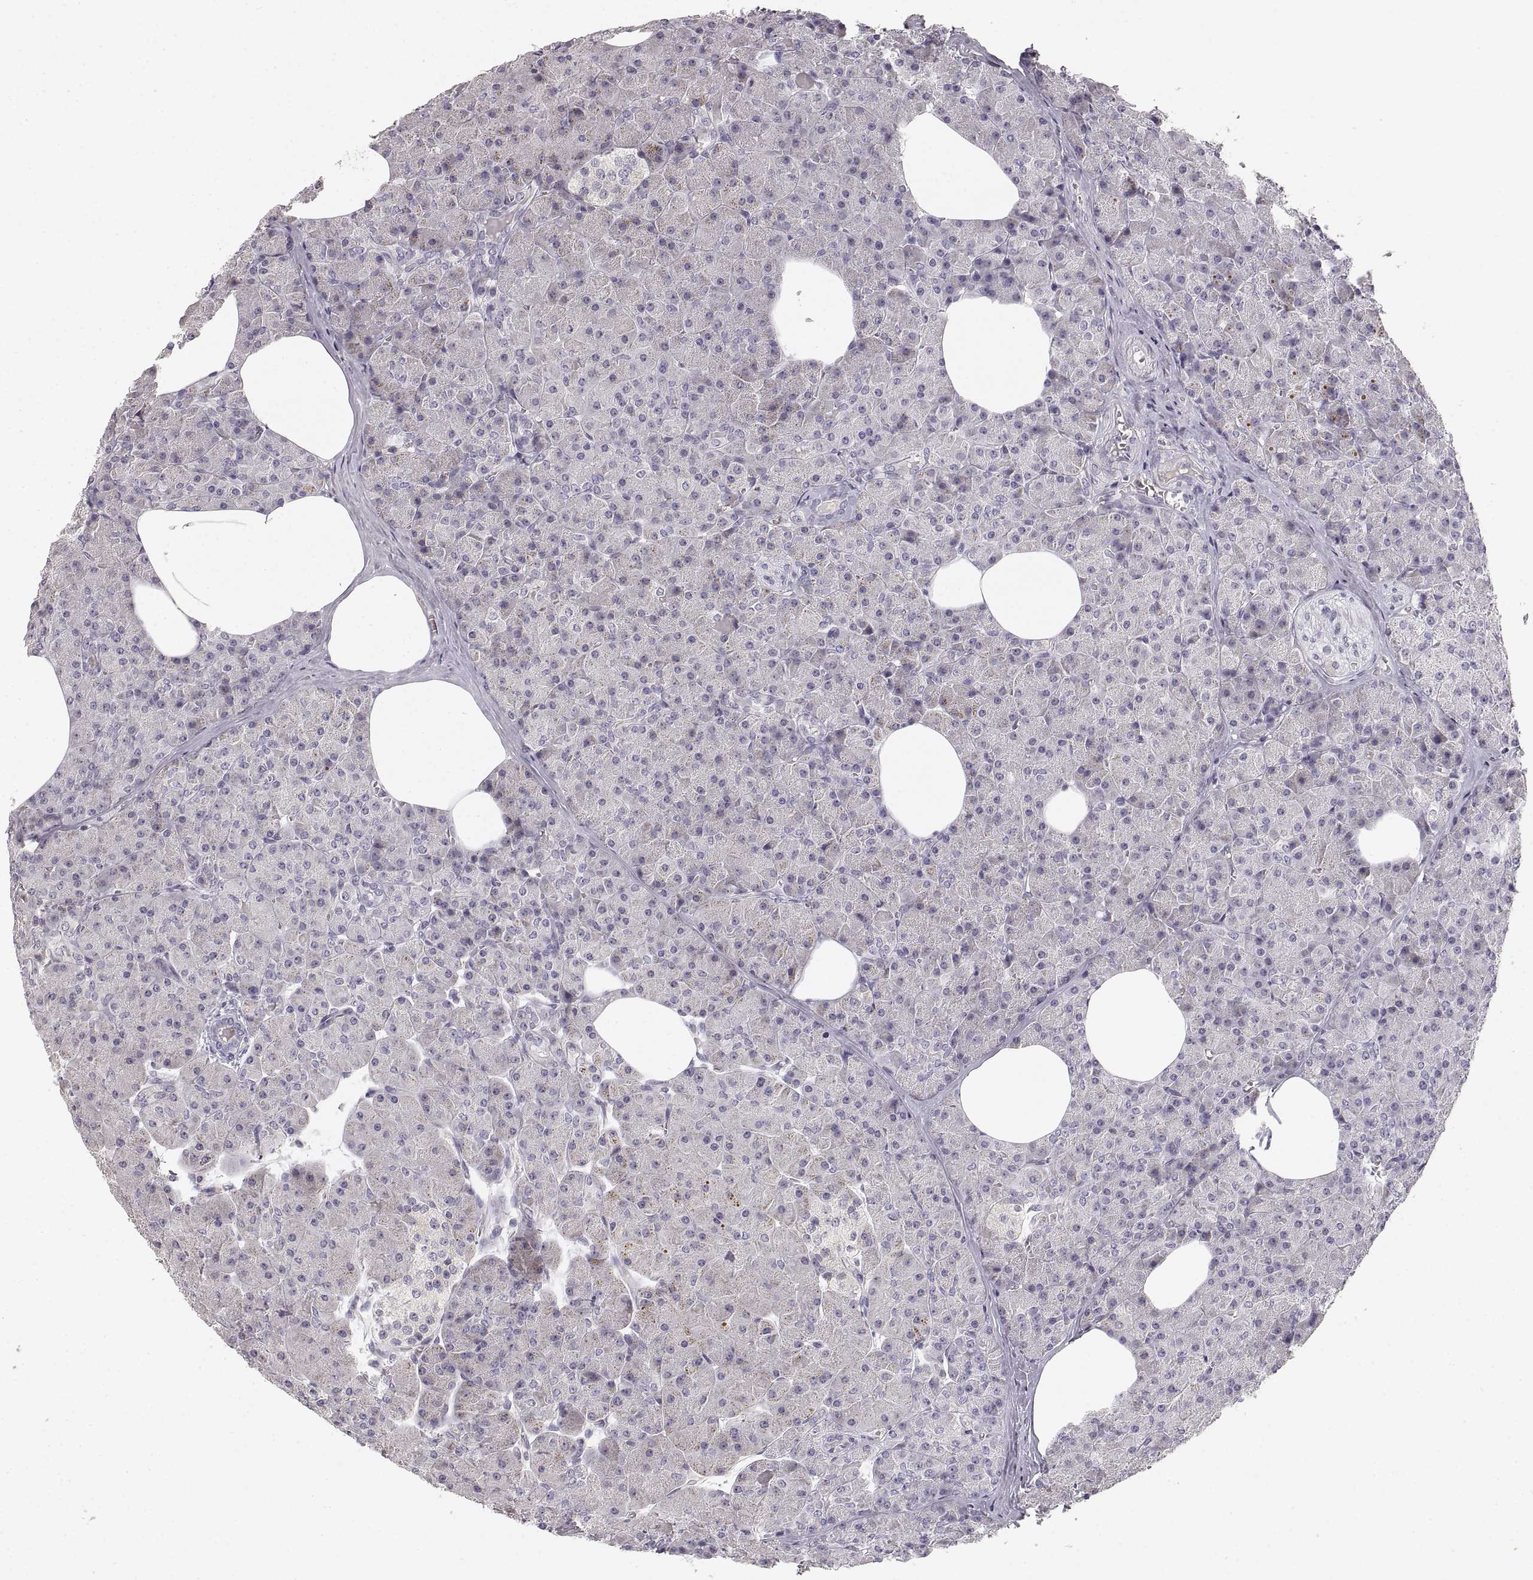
{"staining": {"intensity": "negative", "quantity": "none", "location": "none"}, "tissue": "pancreas", "cell_type": "Exocrine glandular cells", "image_type": "normal", "snomed": [{"axis": "morphology", "description": "Normal tissue, NOS"}, {"axis": "topography", "description": "Pancreas"}], "caption": "IHC micrograph of benign pancreas: pancreas stained with DAB exhibits no significant protein positivity in exocrine glandular cells. (DAB immunohistochemistry, high magnification).", "gene": "RUNDC3A", "patient": {"sex": "female", "age": 45}}